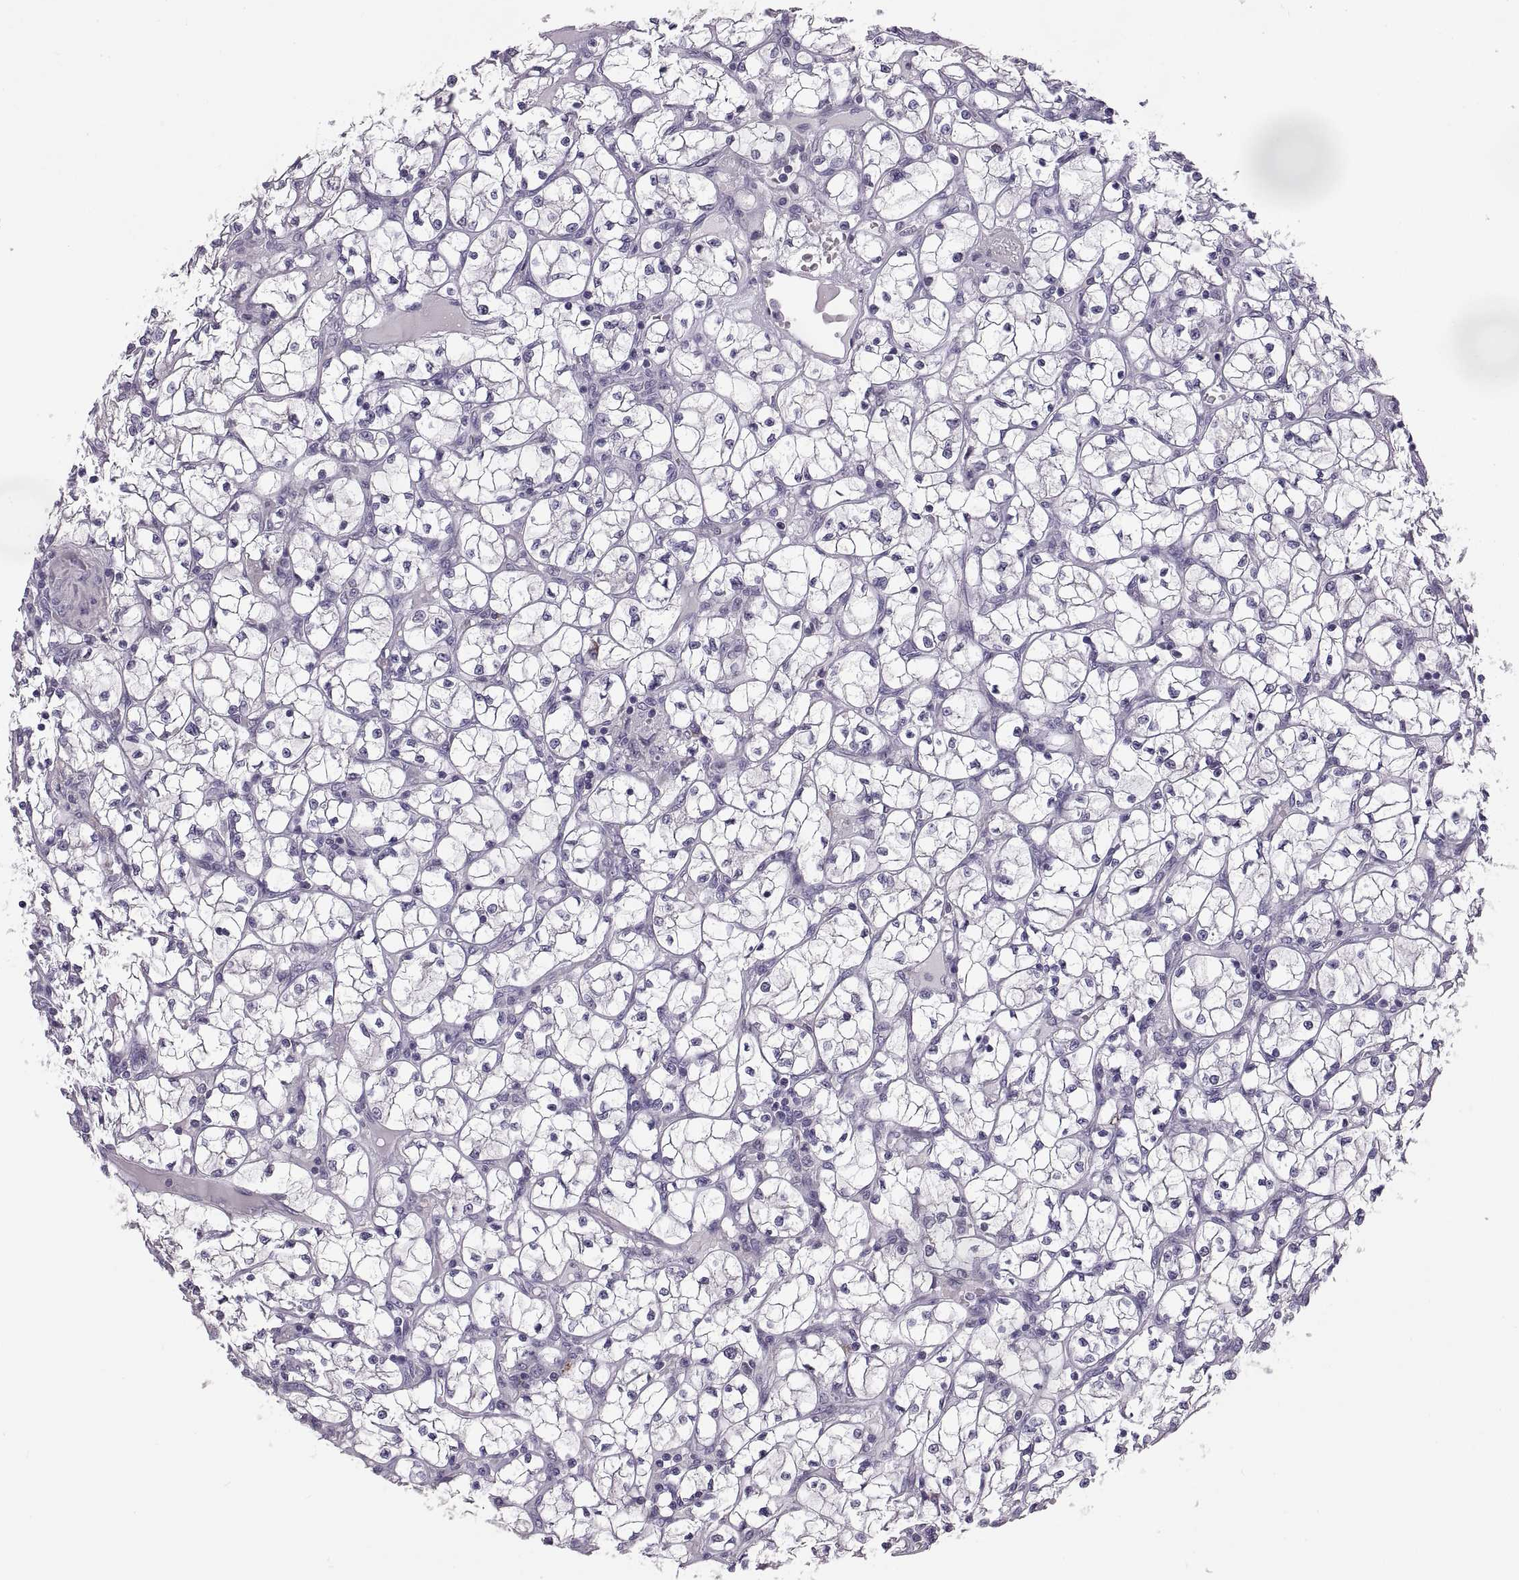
{"staining": {"intensity": "negative", "quantity": "none", "location": "none"}, "tissue": "renal cancer", "cell_type": "Tumor cells", "image_type": "cancer", "snomed": [{"axis": "morphology", "description": "Adenocarcinoma, NOS"}, {"axis": "topography", "description": "Kidney"}], "caption": "Image shows no protein staining in tumor cells of adenocarcinoma (renal) tissue. (Brightfield microscopy of DAB immunohistochemistry (IHC) at high magnification).", "gene": "MAGEB18", "patient": {"sex": "female", "age": 64}}